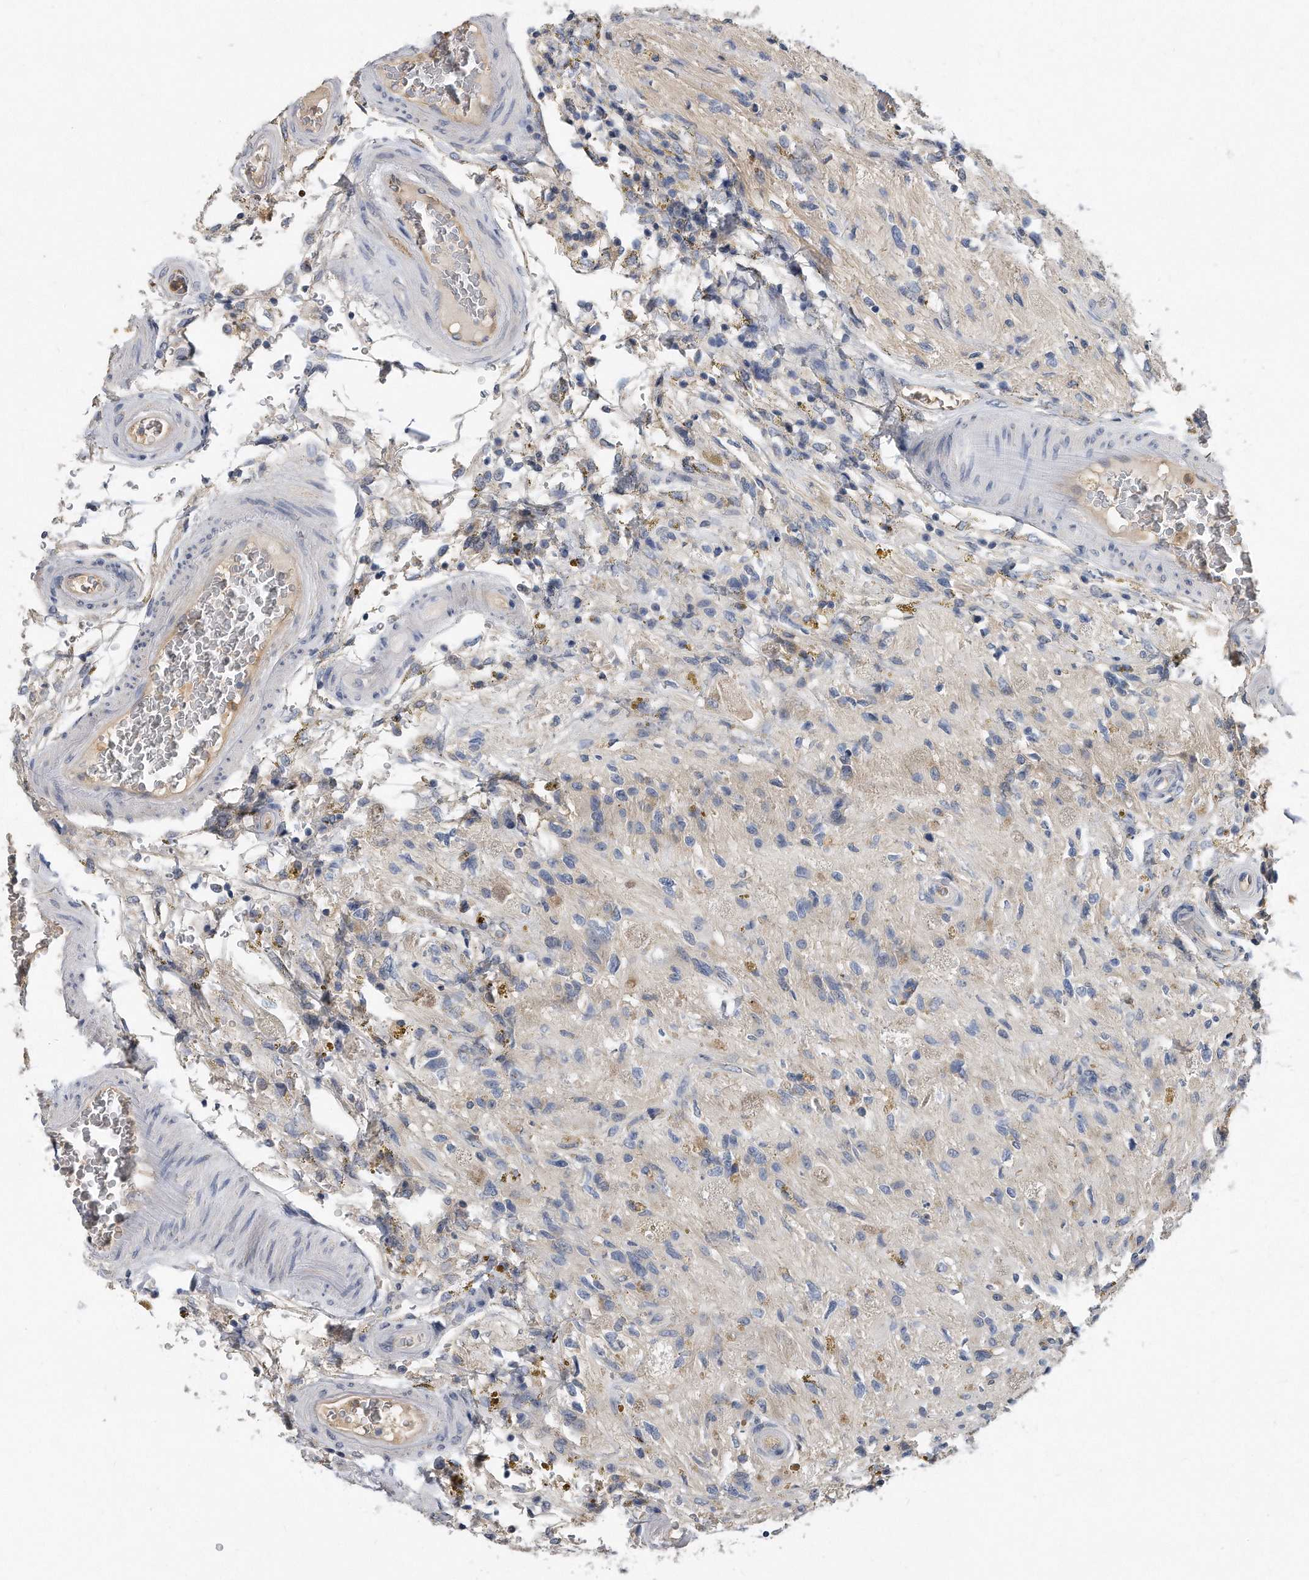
{"staining": {"intensity": "negative", "quantity": "none", "location": "none"}, "tissue": "glioma", "cell_type": "Tumor cells", "image_type": "cancer", "snomed": [{"axis": "morphology", "description": "Glioma, malignant, High grade"}, {"axis": "topography", "description": "Brain"}], "caption": "The micrograph displays no staining of tumor cells in malignant high-grade glioma.", "gene": "HOMER3", "patient": {"sex": "male", "age": 33}}